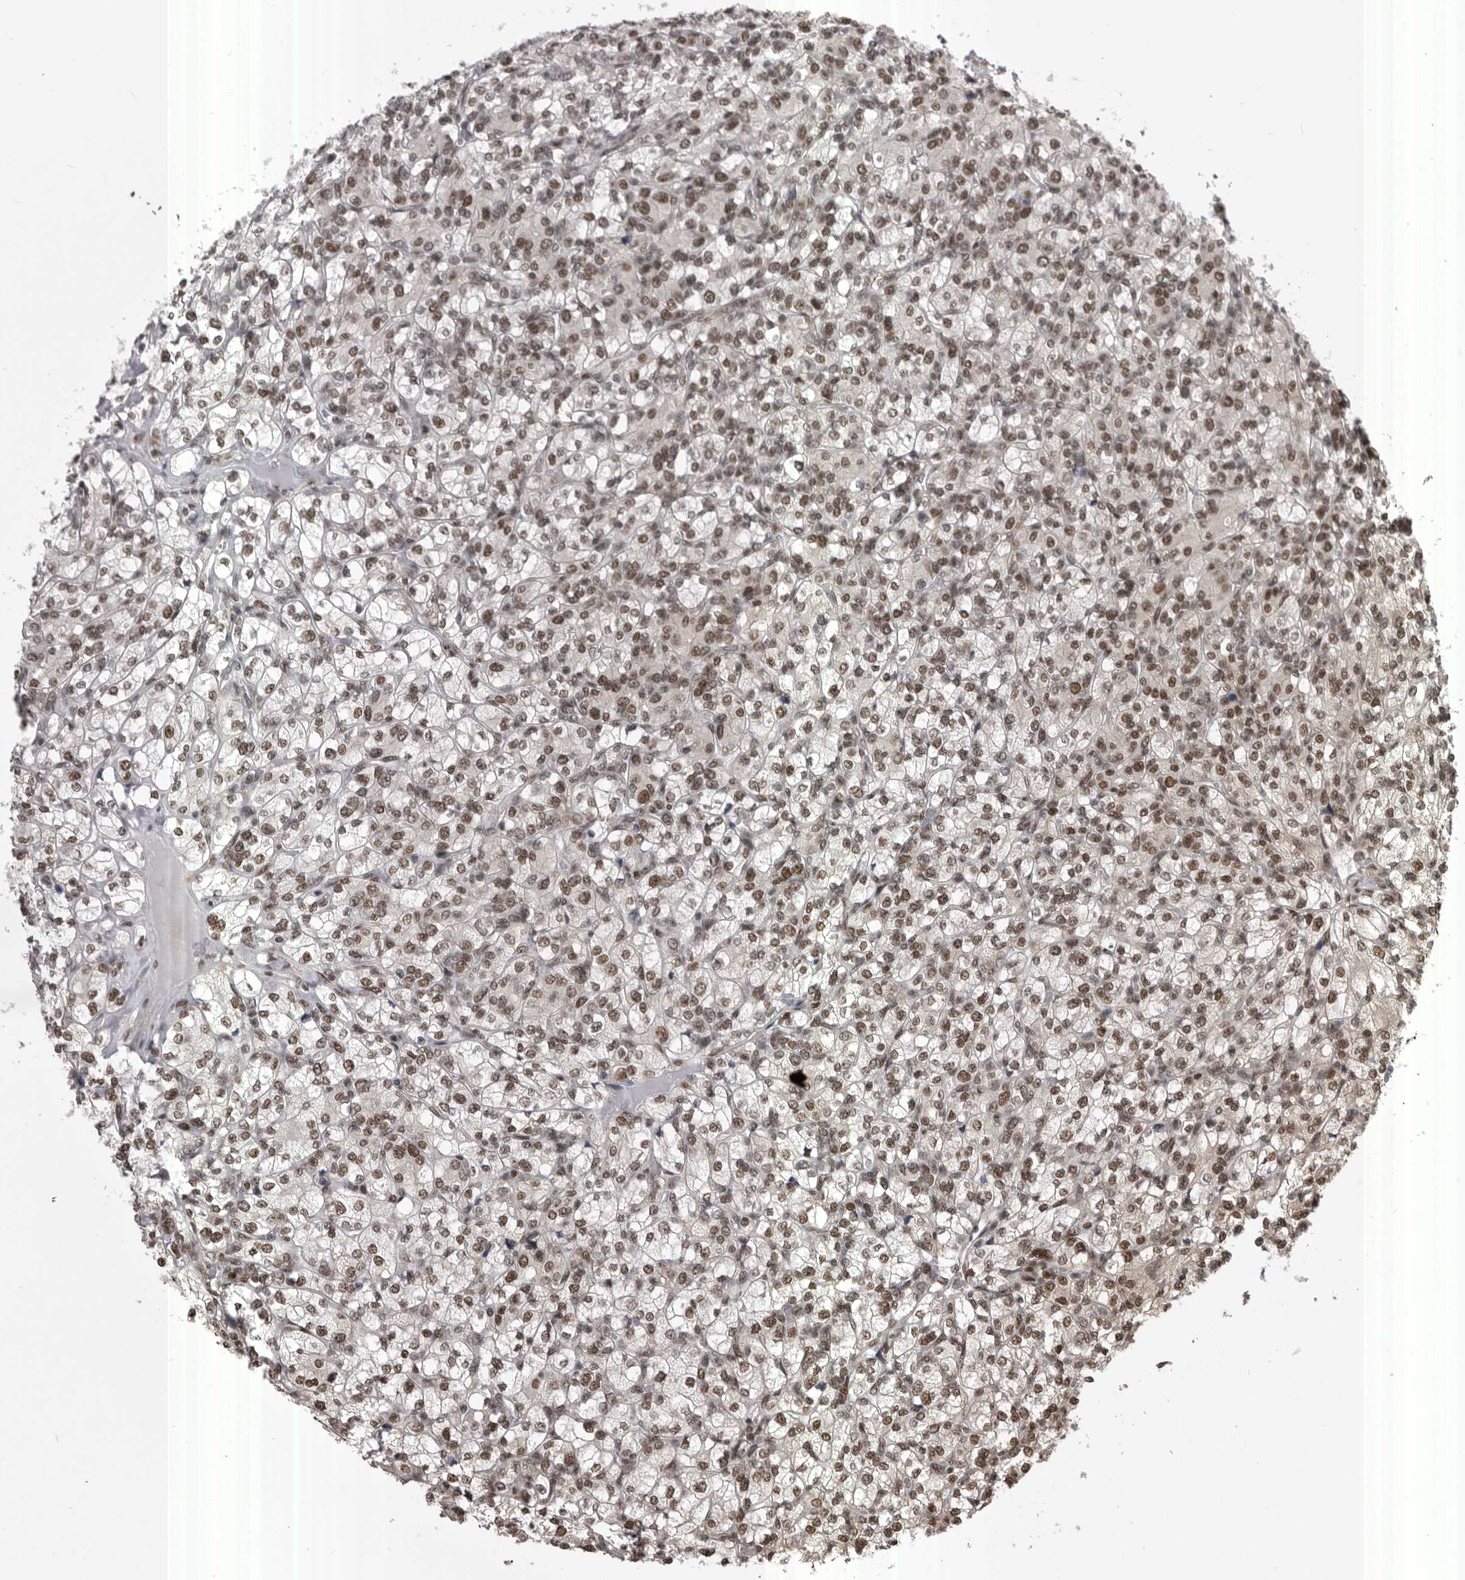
{"staining": {"intensity": "moderate", "quantity": ">75%", "location": "nuclear"}, "tissue": "renal cancer", "cell_type": "Tumor cells", "image_type": "cancer", "snomed": [{"axis": "morphology", "description": "Adenocarcinoma, NOS"}, {"axis": "topography", "description": "Kidney"}], "caption": "A micrograph of human renal cancer (adenocarcinoma) stained for a protein reveals moderate nuclear brown staining in tumor cells. (brown staining indicates protein expression, while blue staining denotes nuclei).", "gene": "MEPCE", "patient": {"sex": "male", "age": 77}}